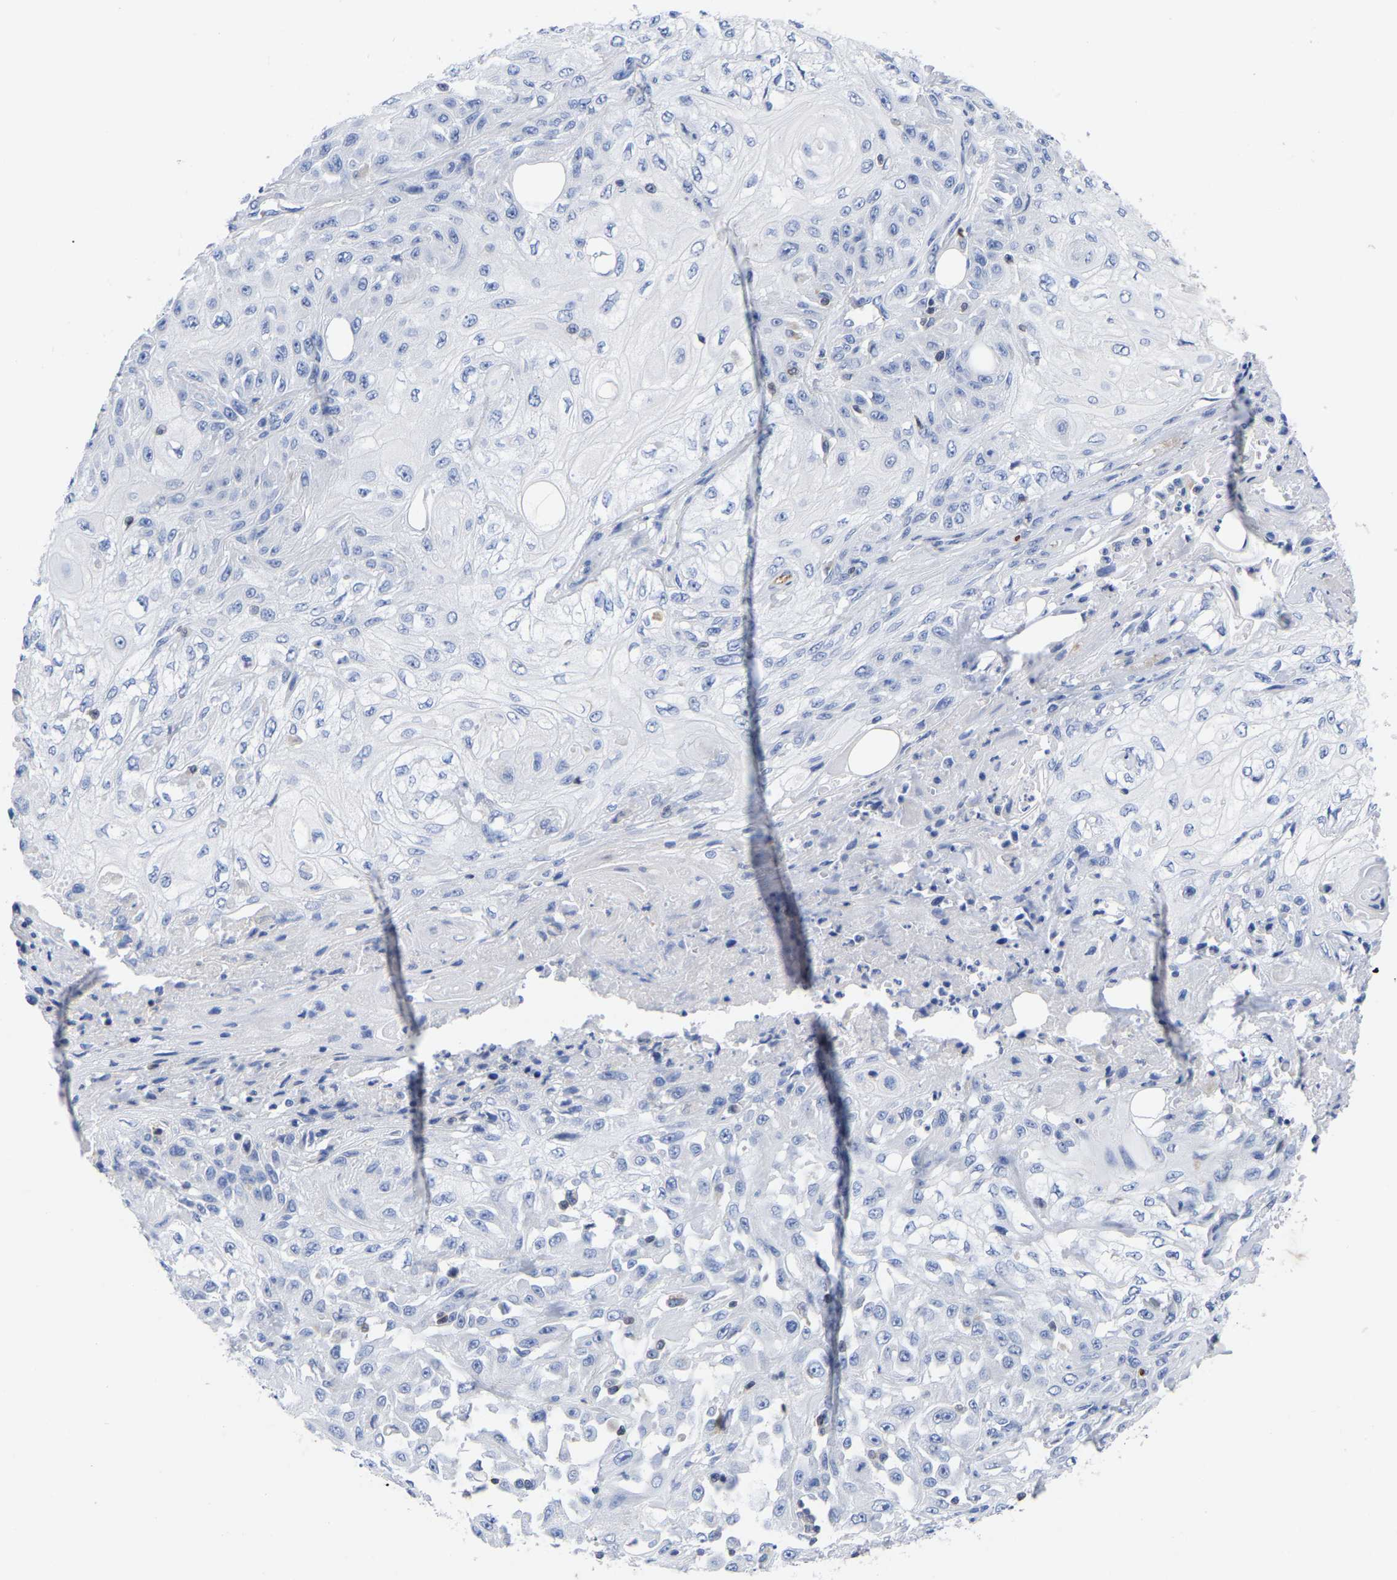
{"staining": {"intensity": "negative", "quantity": "none", "location": "none"}, "tissue": "skin cancer", "cell_type": "Tumor cells", "image_type": "cancer", "snomed": [{"axis": "morphology", "description": "Squamous cell carcinoma, NOS"}, {"axis": "morphology", "description": "Squamous cell carcinoma, metastatic, NOS"}, {"axis": "topography", "description": "Skin"}, {"axis": "topography", "description": "Lymph node"}], "caption": "Human squamous cell carcinoma (skin) stained for a protein using IHC demonstrates no positivity in tumor cells.", "gene": "PTPN7", "patient": {"sex": "male", "age": 75}}